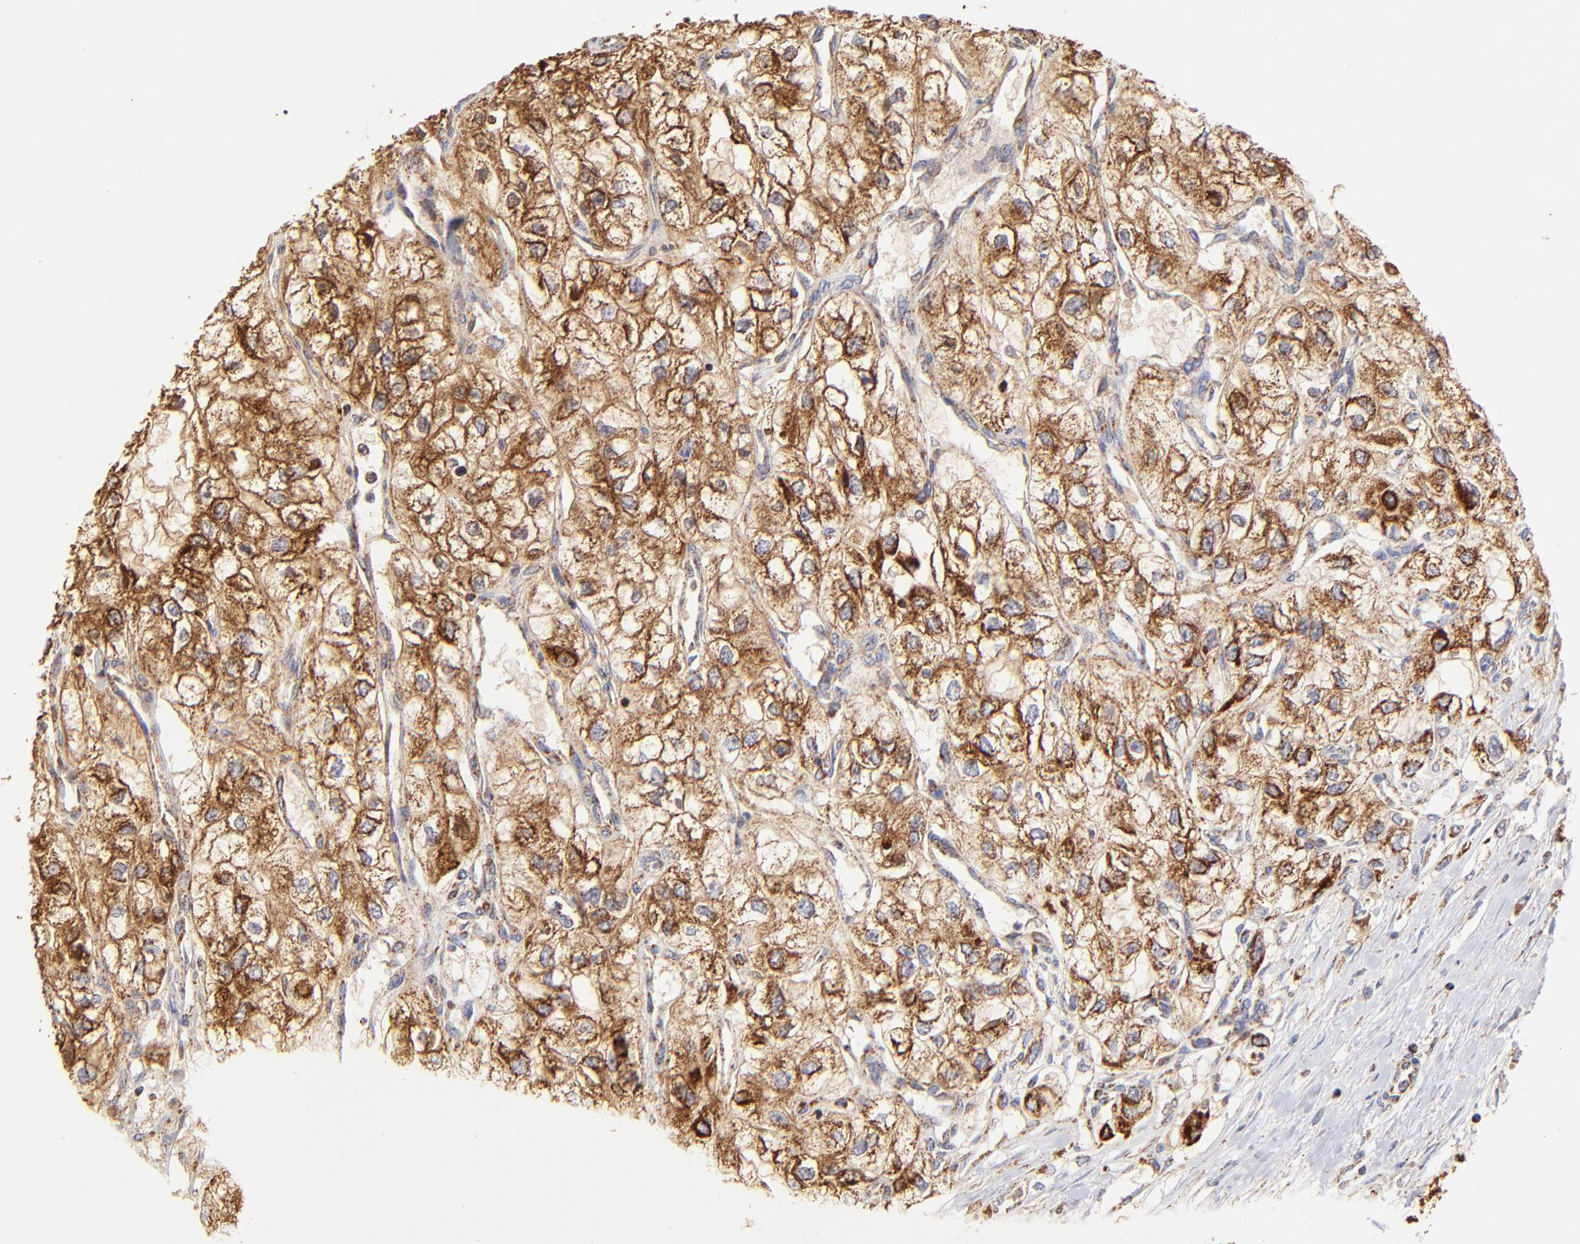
{"staining": {"intensity": "moderate", "quantity": ">75%", "location": "cytoplasmic/membranous"}, "tissue": "renal cancer", "cell_type": "Tumor cells", "image_type": "cancer", "snomed": [{"axis": "morphology", "description": "Adenocarcinoma, NOS"}, {"axis": "topography", "description": "Kidney"}], "caption": "Tumor cells show medium levels of moderate cytoplasmic/membranous staining in about >75% of cells in renal cancer.", "gene": "ECH1", "patient": {"sex": "male", "age": 57}}